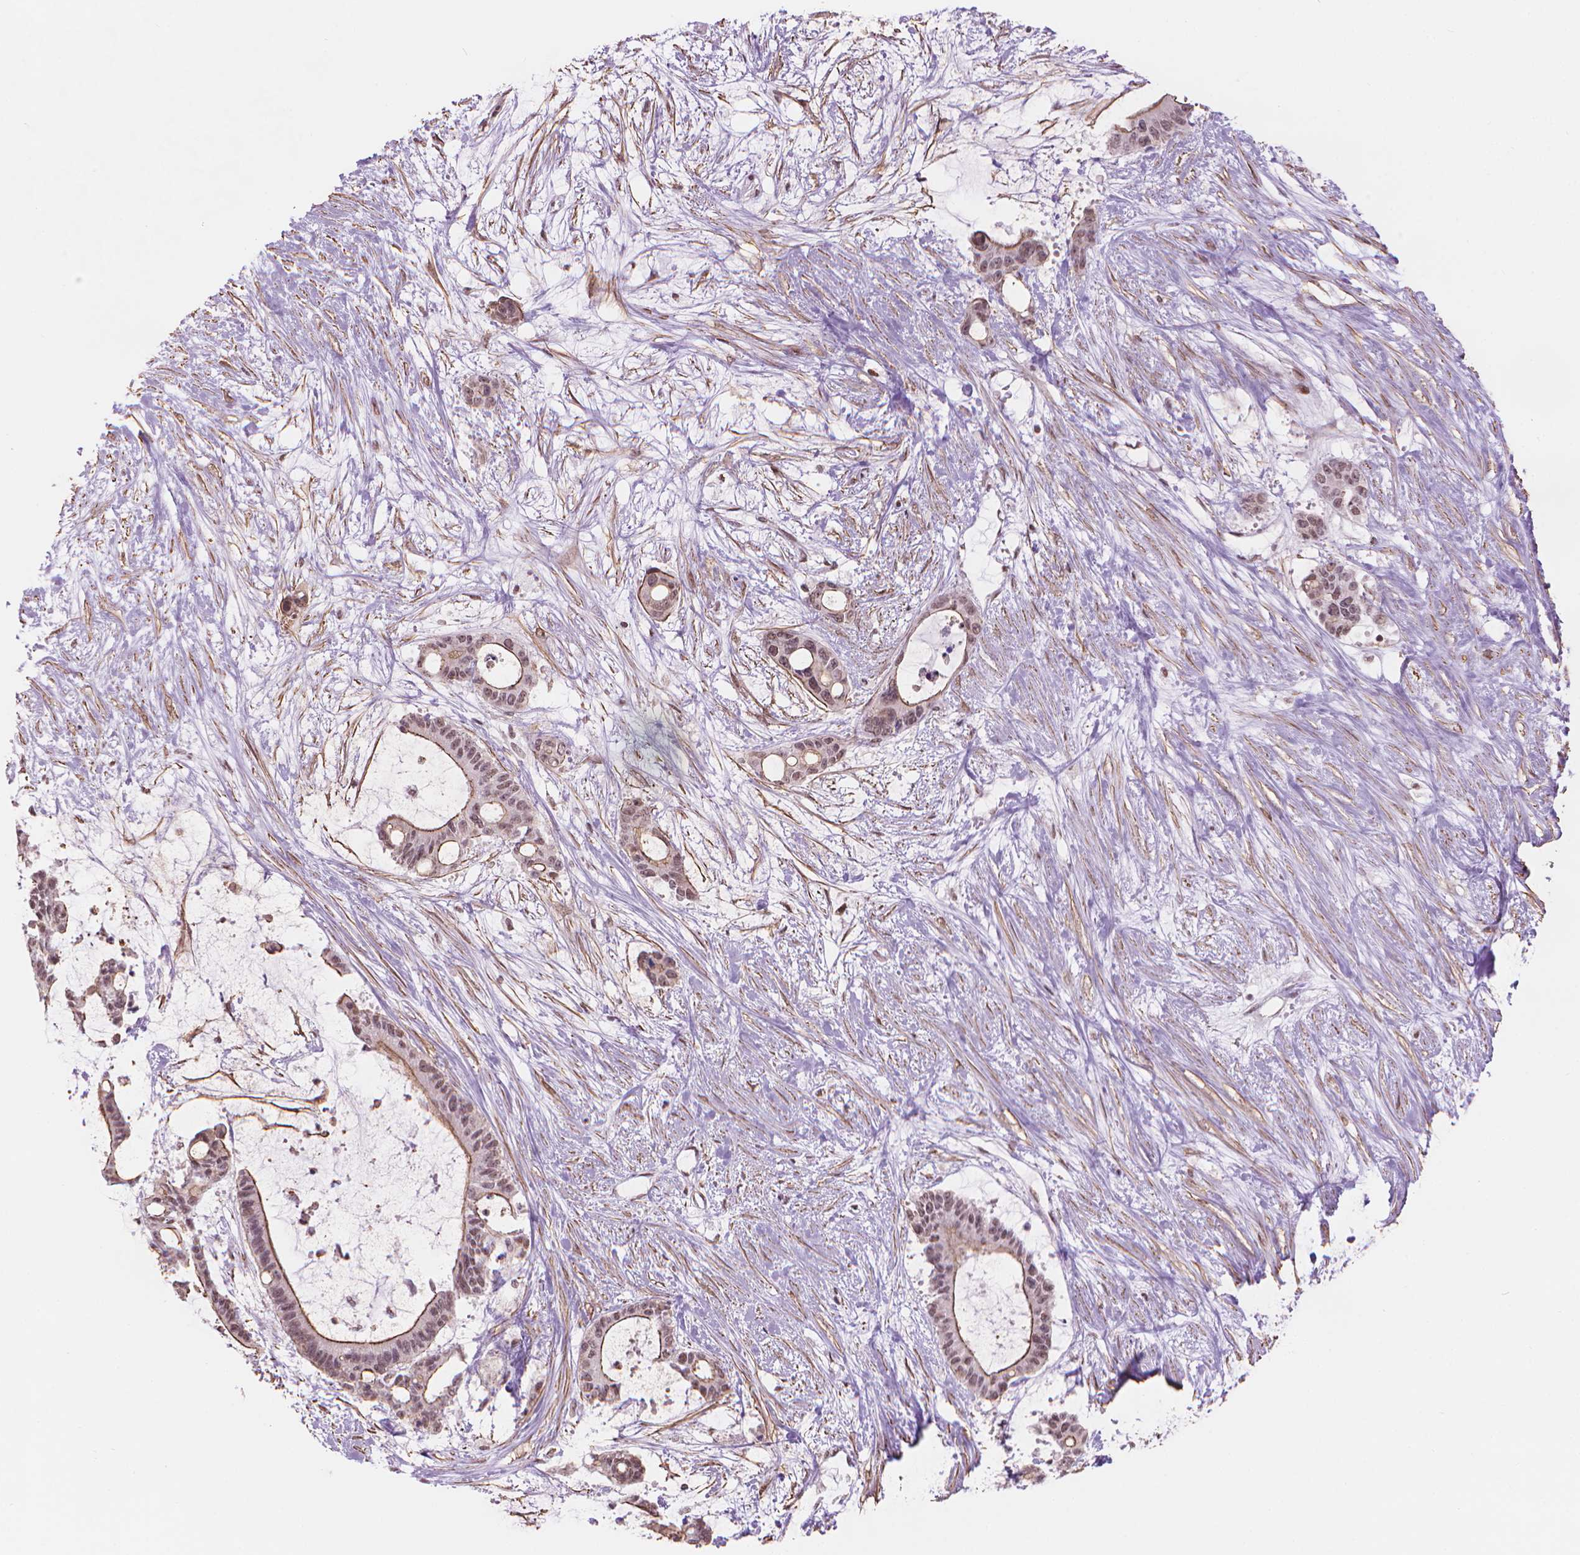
{"staining": {"intensity": "moderate", "quantity": "<25%", "location": "cytoplasmic/membranous,nuclear"}, "tissue": "liver cancer", "cell_type": "Tumor cells", "image_type": "cancer", "snomed": [{"axis": "morphology", "description": "Normal tissue, NOS"}, {"axis": "morphology", "description": "Cholangiocarcinoma"}, {"axis": "topography", "description": "Liver"}, {"axis": "topography", "description": "Peripheral nerve tissue"}], "caption": "This is a histology image of immunohistochemistry staining of liver cancer, which shows moderate staining in the cytoplasmic/membranous and nuclear of tumor cells.", "gene": "HOXD4", "patient": {"sex": "female", "age": 73}}